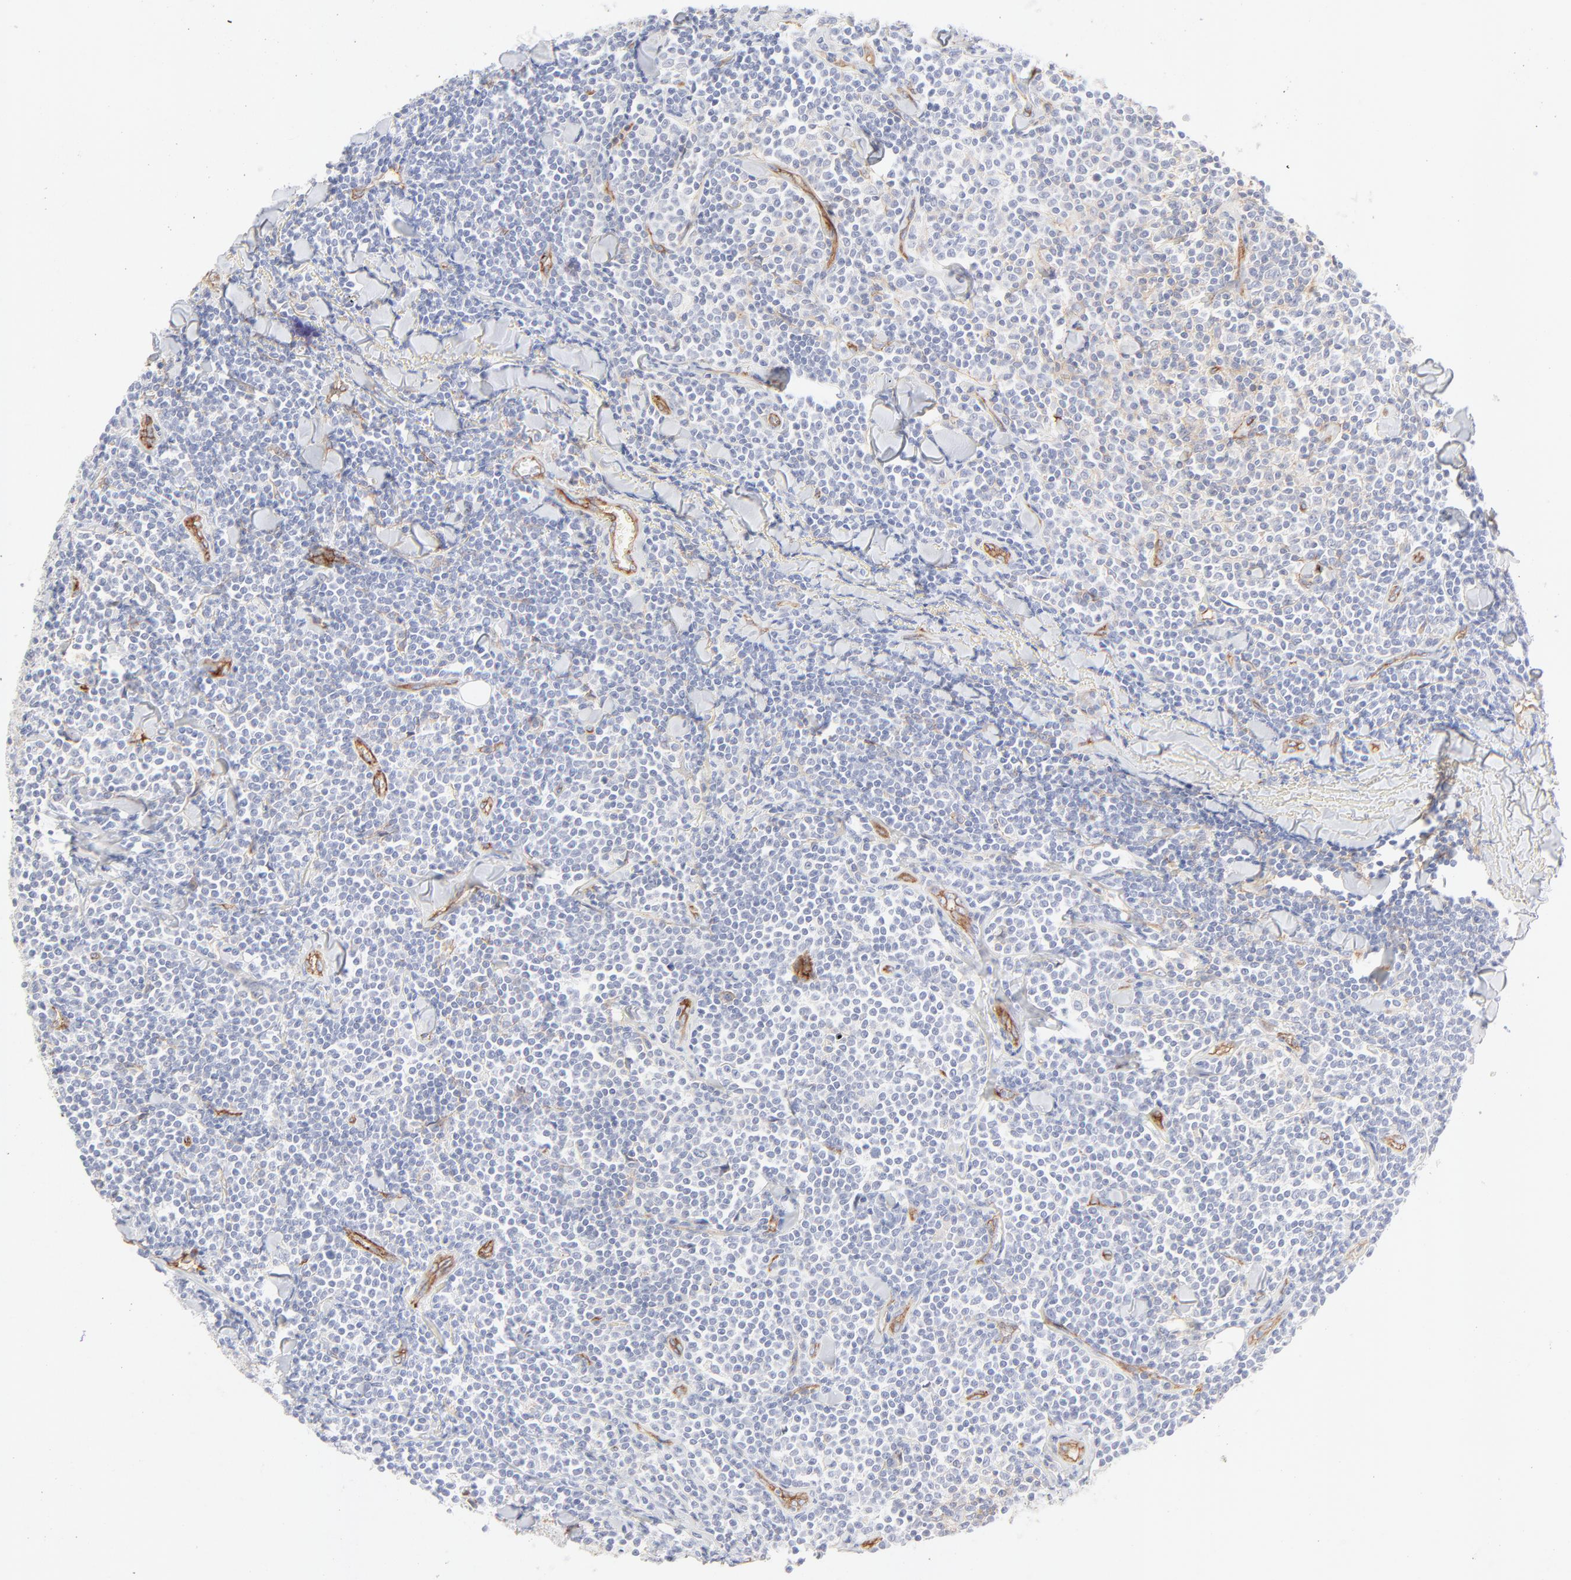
{"staining": {"intensity": "negative", "quantity": "none", "location": "none"}, "tissue": "lymphoma", "cell_type": "Tumor cells", "image_type": "cancer", "snomed": [{"axis": "morphology", "description": "Malignant lymphoma, non-Hodgkin's type, Low grade"}, {"axis": "topography", "description": "Soft tissue"}], "caption": "Low-grade malignant lymphoma, non-Hodgkin's type was stained to show a protein in brown. There is no significant staining in tumor cells.", "gene": "ITGA5", "patient": {"sex": "male", "age": 92}}